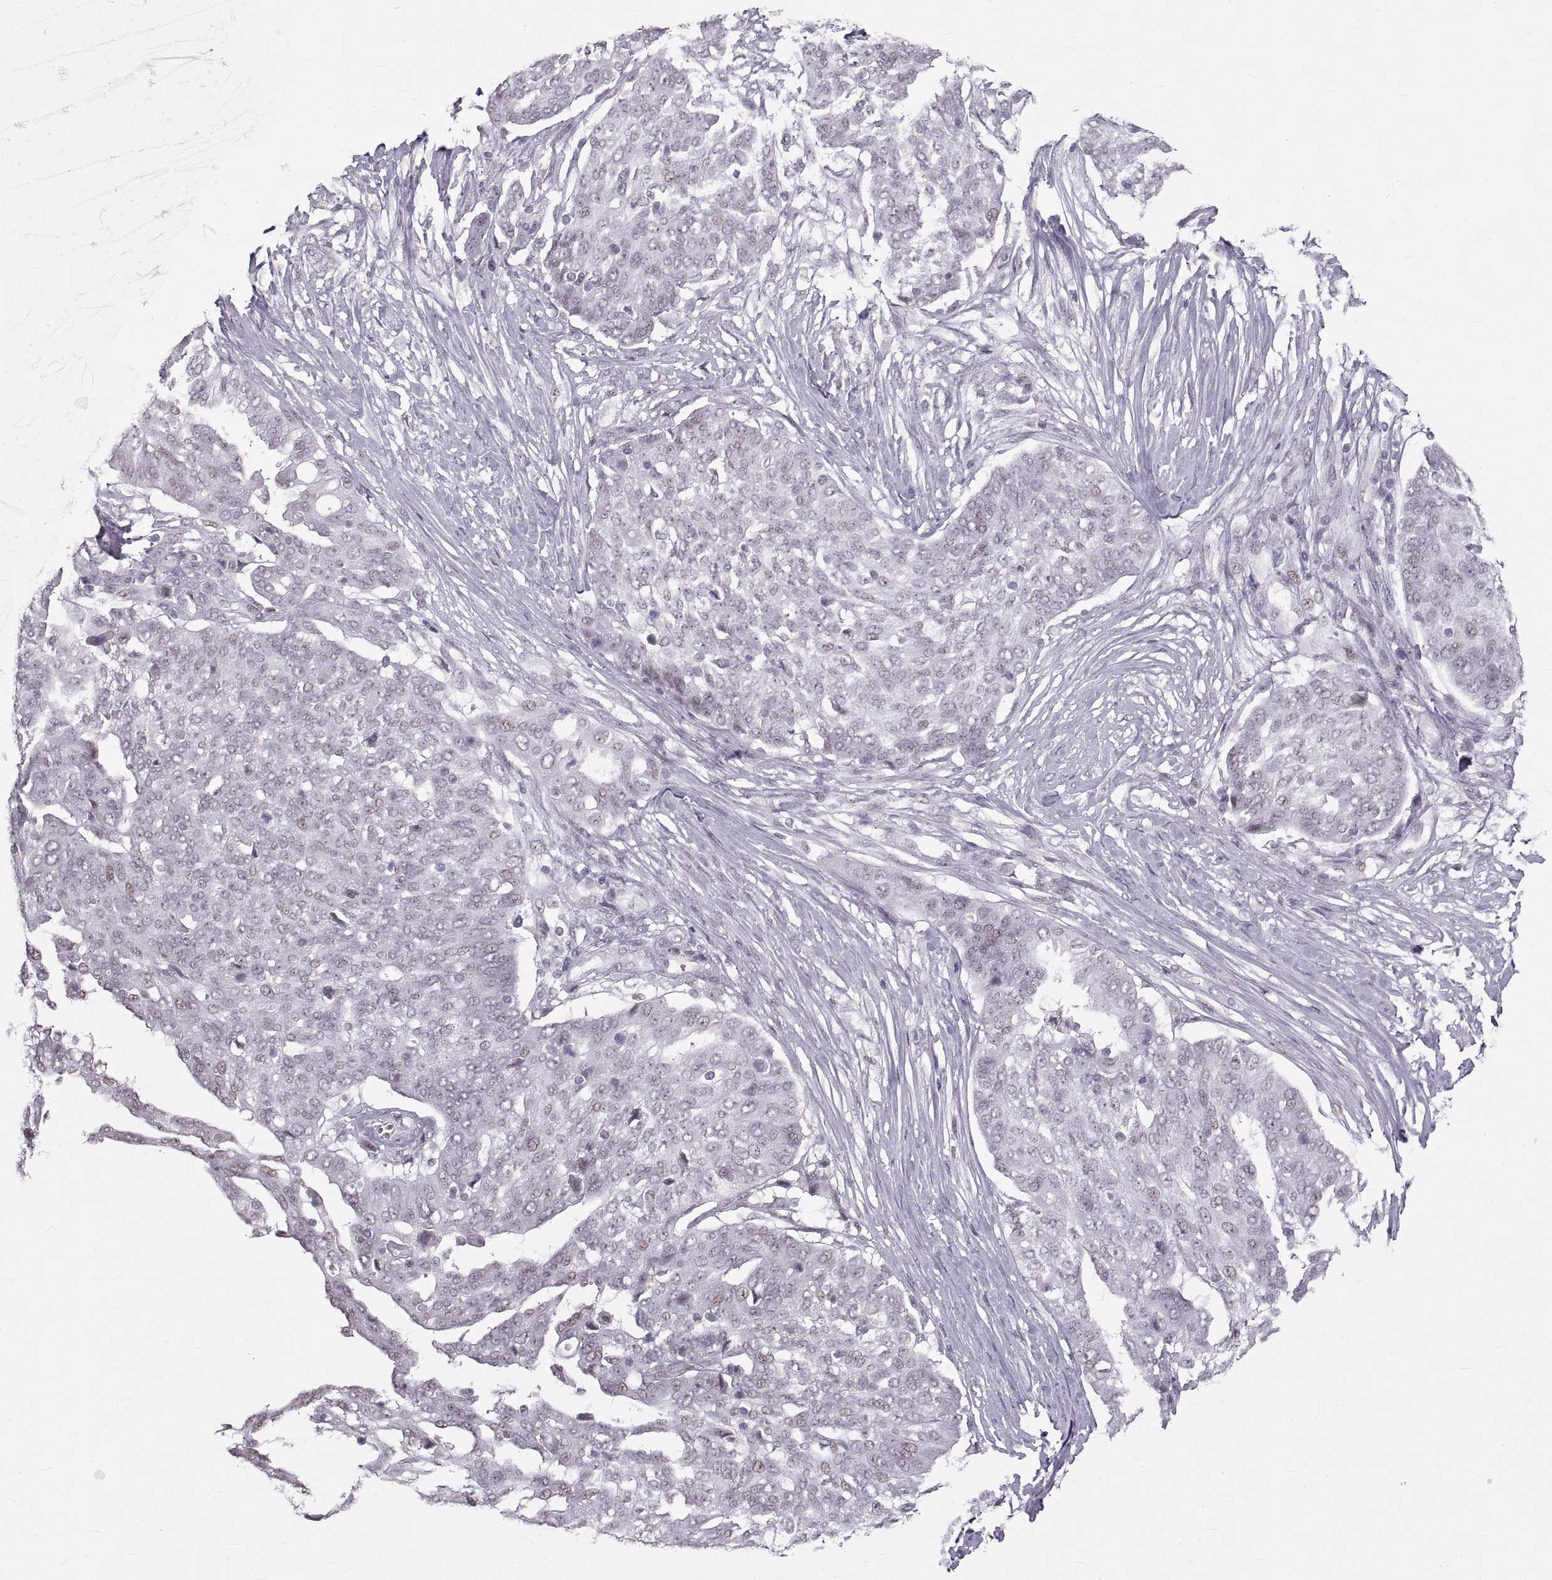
{"staining": {"intensity": "negative", "quantity": "none", "location": "none"}, "tissue": "ovarian cancer", "cell_type": "Tumor cells", "image_type": "cancer", "snomed": [{"axis": "morphology", "description": "Cystadenocarcinoma, serous, NOS"}, {"axis": "topography", "description": "Ovary"}], "caption": "Human ovarian cancer stained for a protein using immunohistochemistry (IHC) reveals no staining in tumor cells.", "gene": "NANOS3", "patient": {"sex": "female", "age": 67}}